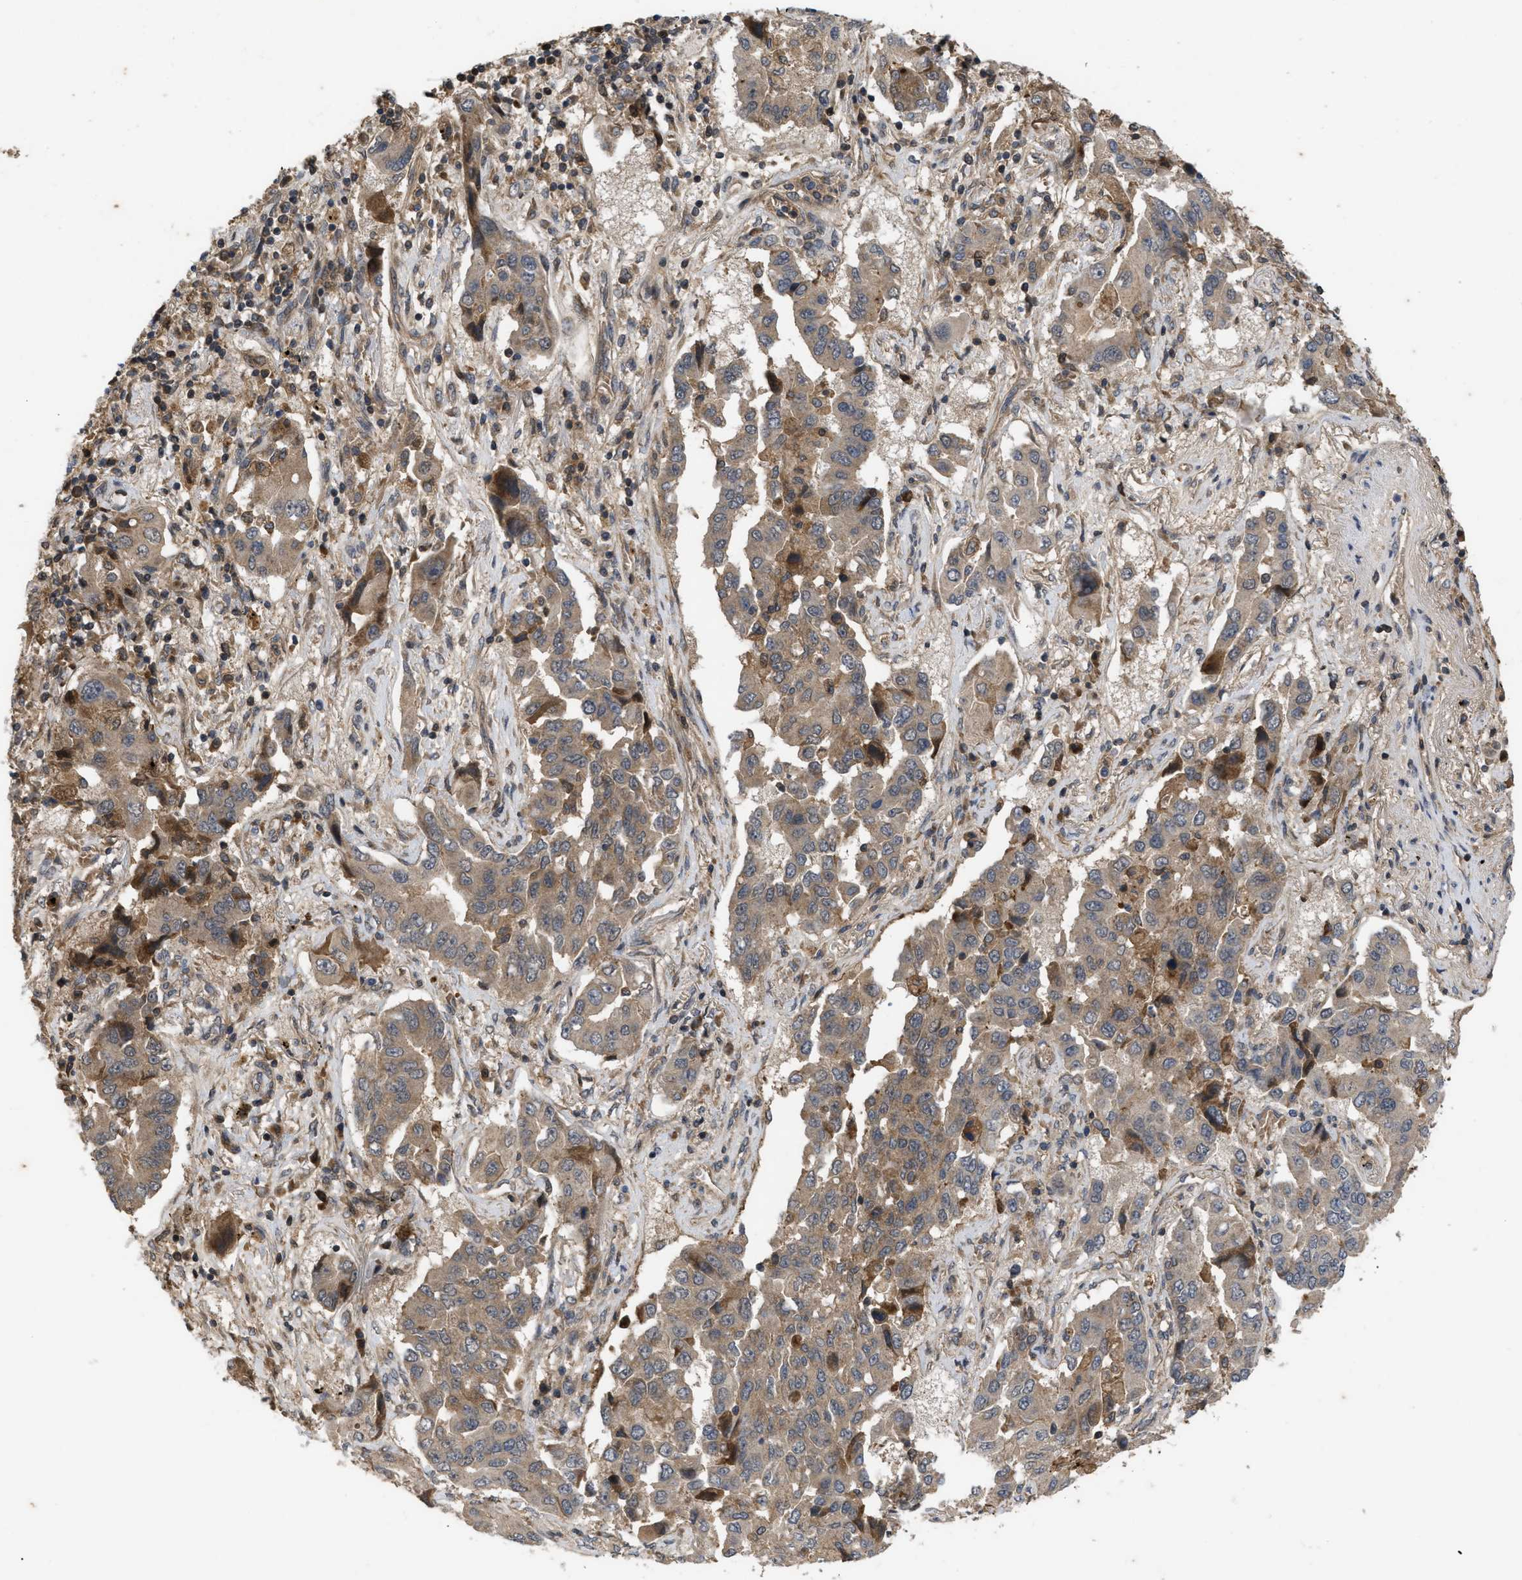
{"staining": {"intensity": "moderate", "quantity": ">75%", "location": "cytoplasmic/membranous"}, "tissue": "lung cancer", "cell_type": "Tumor cells", "image_type": "cancer", "snomed": [{"axis": "morphology", "description": "Adenocarcinoma, NOS"}, {"axis": "topography", "description": "Lung"}], "caption": "Lung cancer tissue displays moderate cytoplasmic/membranous expression in approximately >75% of tumor cells, visualized by immunohistochemistry. (DAB (3,3'-diaminobenzidine) = brown stain, brightfield microscopy at high magnification).", "gene": "RAB2A", "patient": {"sex": "female", "age": 65}}